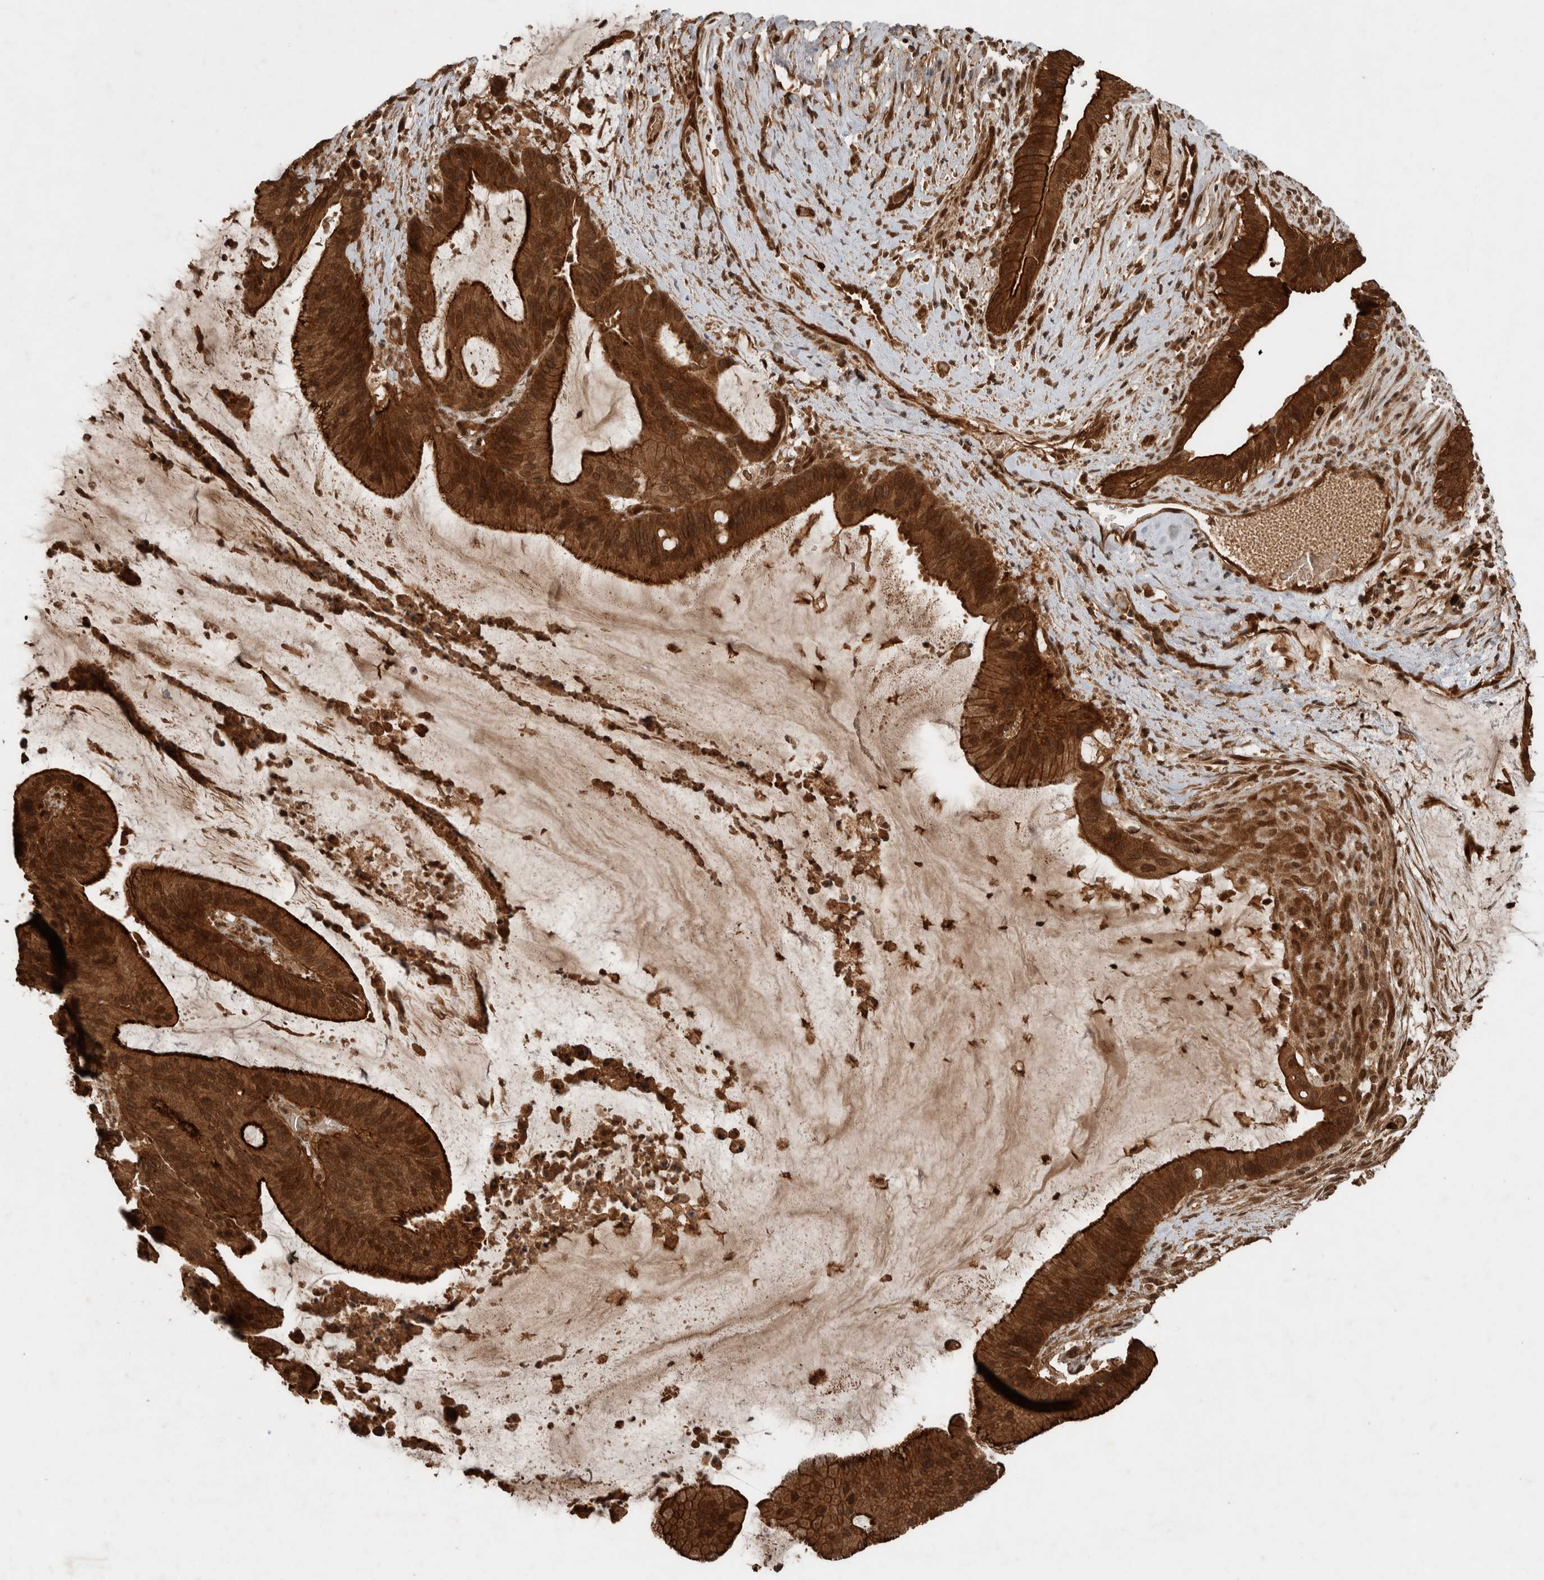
{"staining": {"intensity": "strong", "quantity": ">75%", "location": "cytoplasmic/membranous,nuclear"}, "tissue": "liver cancer", "cell_type": "Tumor cells", "image_type": "cancer", "snomed": [{"axis": "morphology", "description": "Normal tissue, NOS"}, {"axis": "morphology", "description": "Cholangiocarcinoma"}, {"axis": "topography", "description": "Liver"}, {"axis": "topography", "description": "Peripheral nerve tissue"}], "caption": "Human cholangiocarcinoma (liver) stained with a brown dye shows strong cytoplasmic/membranous and nuclear positive positivity in approximately >75% of tumor cells.", "gene": "CNTROB", "patient": {"sex": "female", "age": 73}}